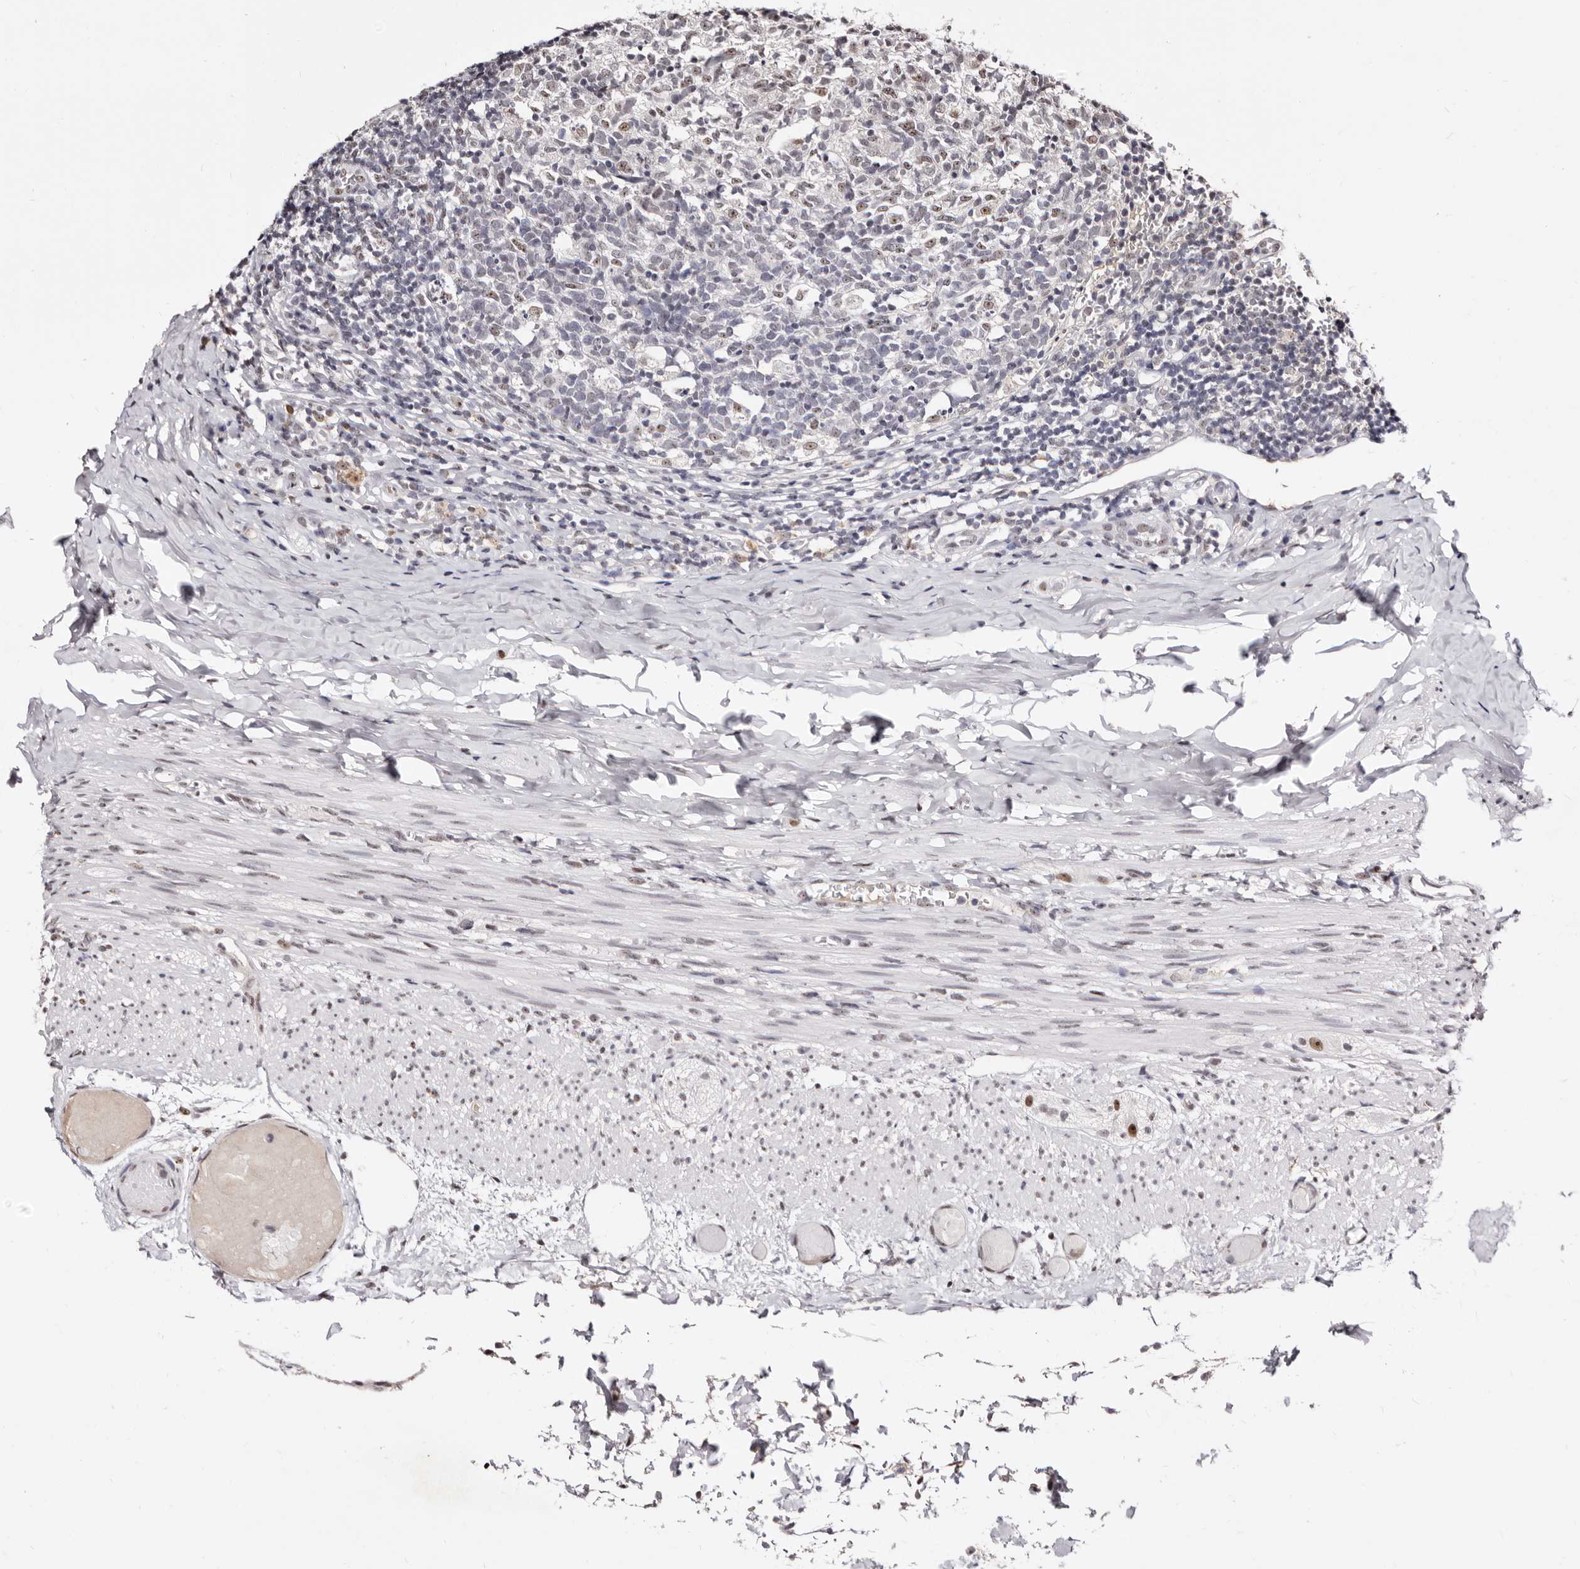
{"staining": {"intensity": "weak", "quantity": ">75%", "location": "nuclear"}, "tissue": "appendix", "cell_type": "Glandular cells", "image_type": "normal", "snomed": [{"axis": "morphology", "description": "Normal tissue, NOS"}, {"axis": "topography", "description": "Appendix"}], "caption": "This is a micrograph of IHC staining of benign appendix, which shows weak expression in the nuclear of glandular cells.", "gene": "ANAPC11", "patient": {"sex": "male", "age": 8}}